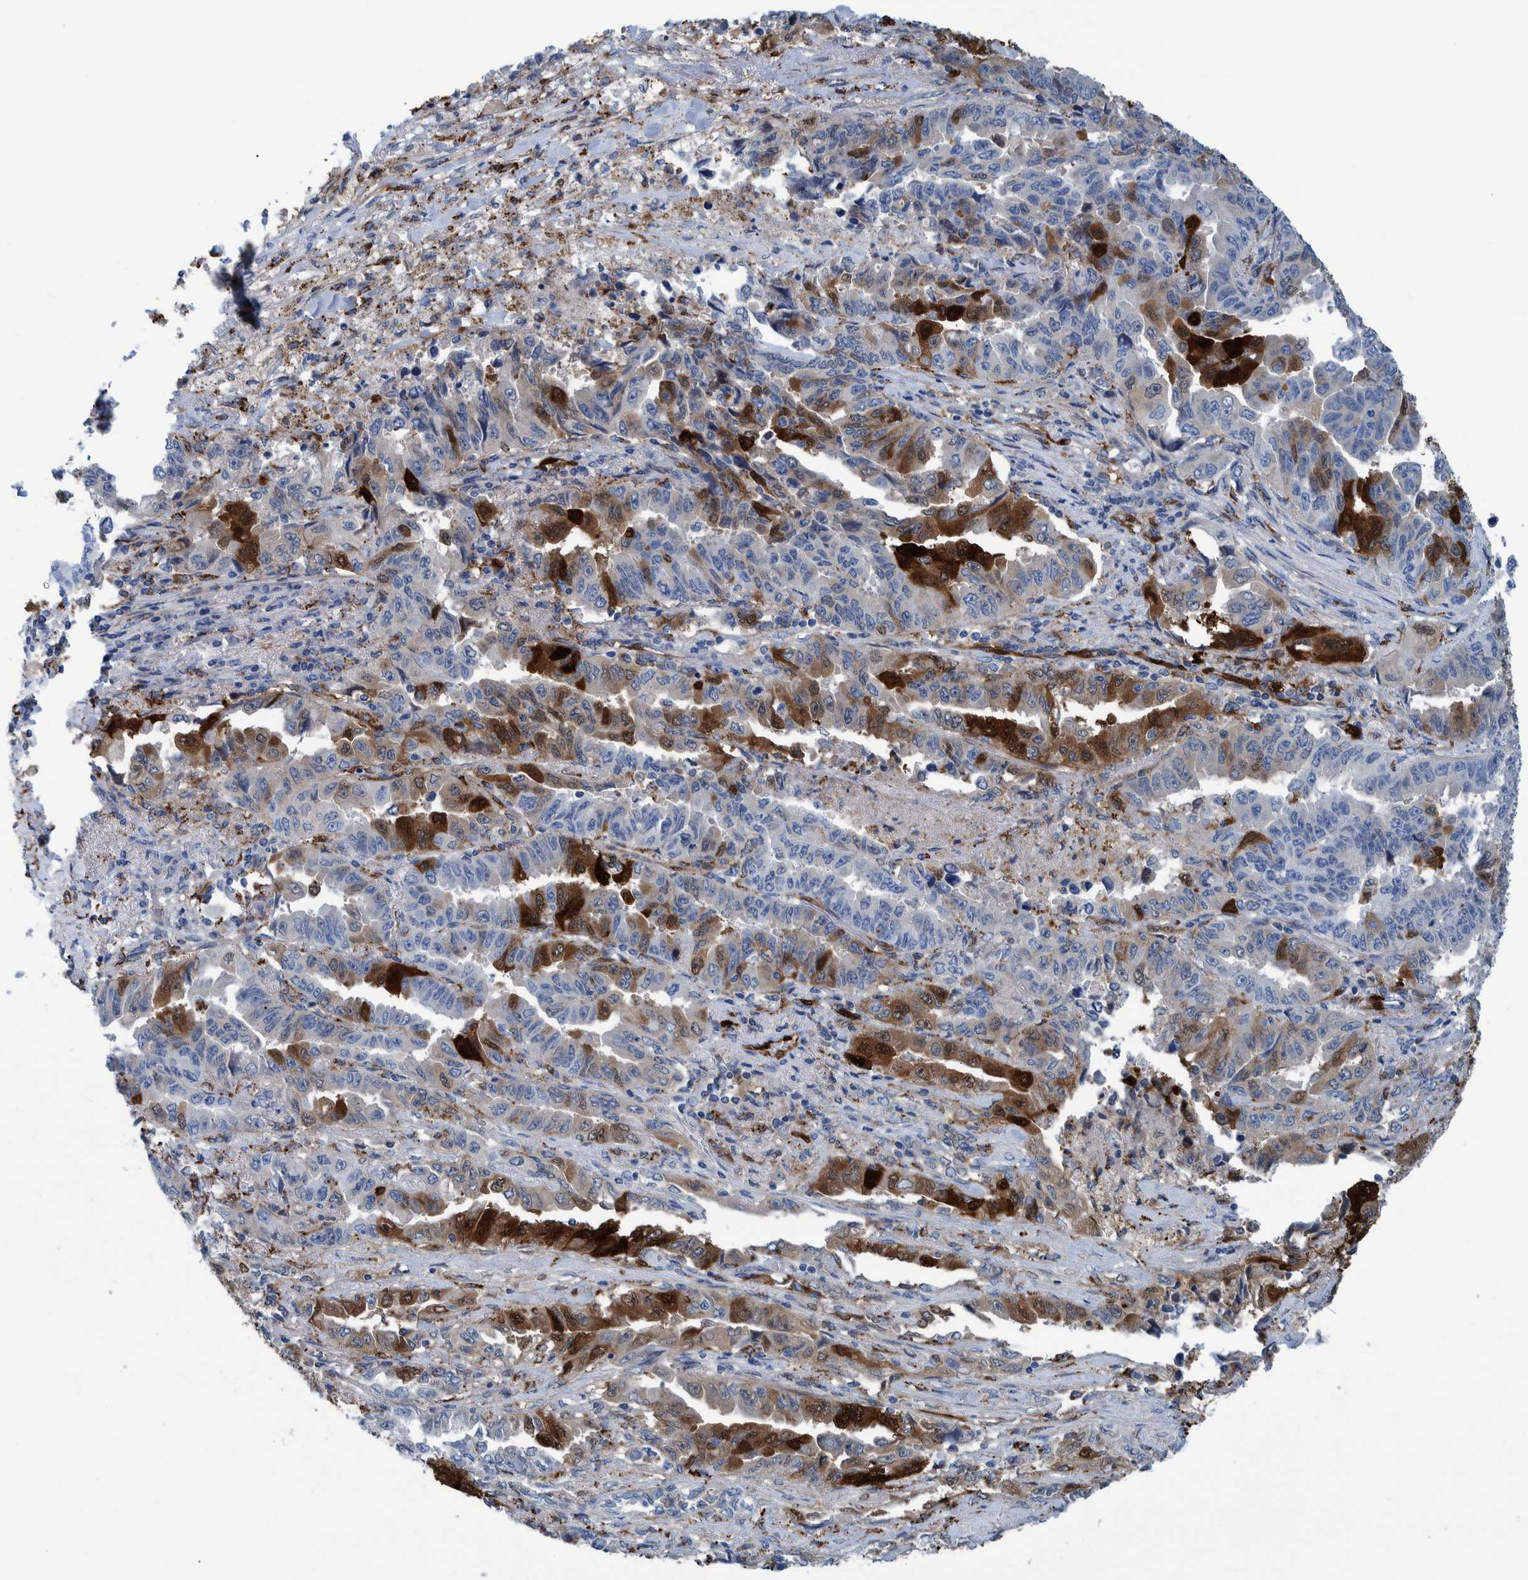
{"staining": {"intensity": "strong", "quantity": "25%-75%", "location": "cytoplasmic/membranous,nuclear"}, "tissue": "lung cancer", "cell_type": "Tumor cells", "image_type": "cancer", "snomed": [{"axis": "morphology", "description": "Adenocarcinoma, NOS"}, {"axis": "topography", "description": "Lung"}], "caption": "Human lung cancer stained with a brown dye reveals strong cytoplasmic/membranous and nuclear positive positivity in about 25%-75% of tumor cells.", "gene": "IDO1", "patient": {"sex": "female", "age": 51}}